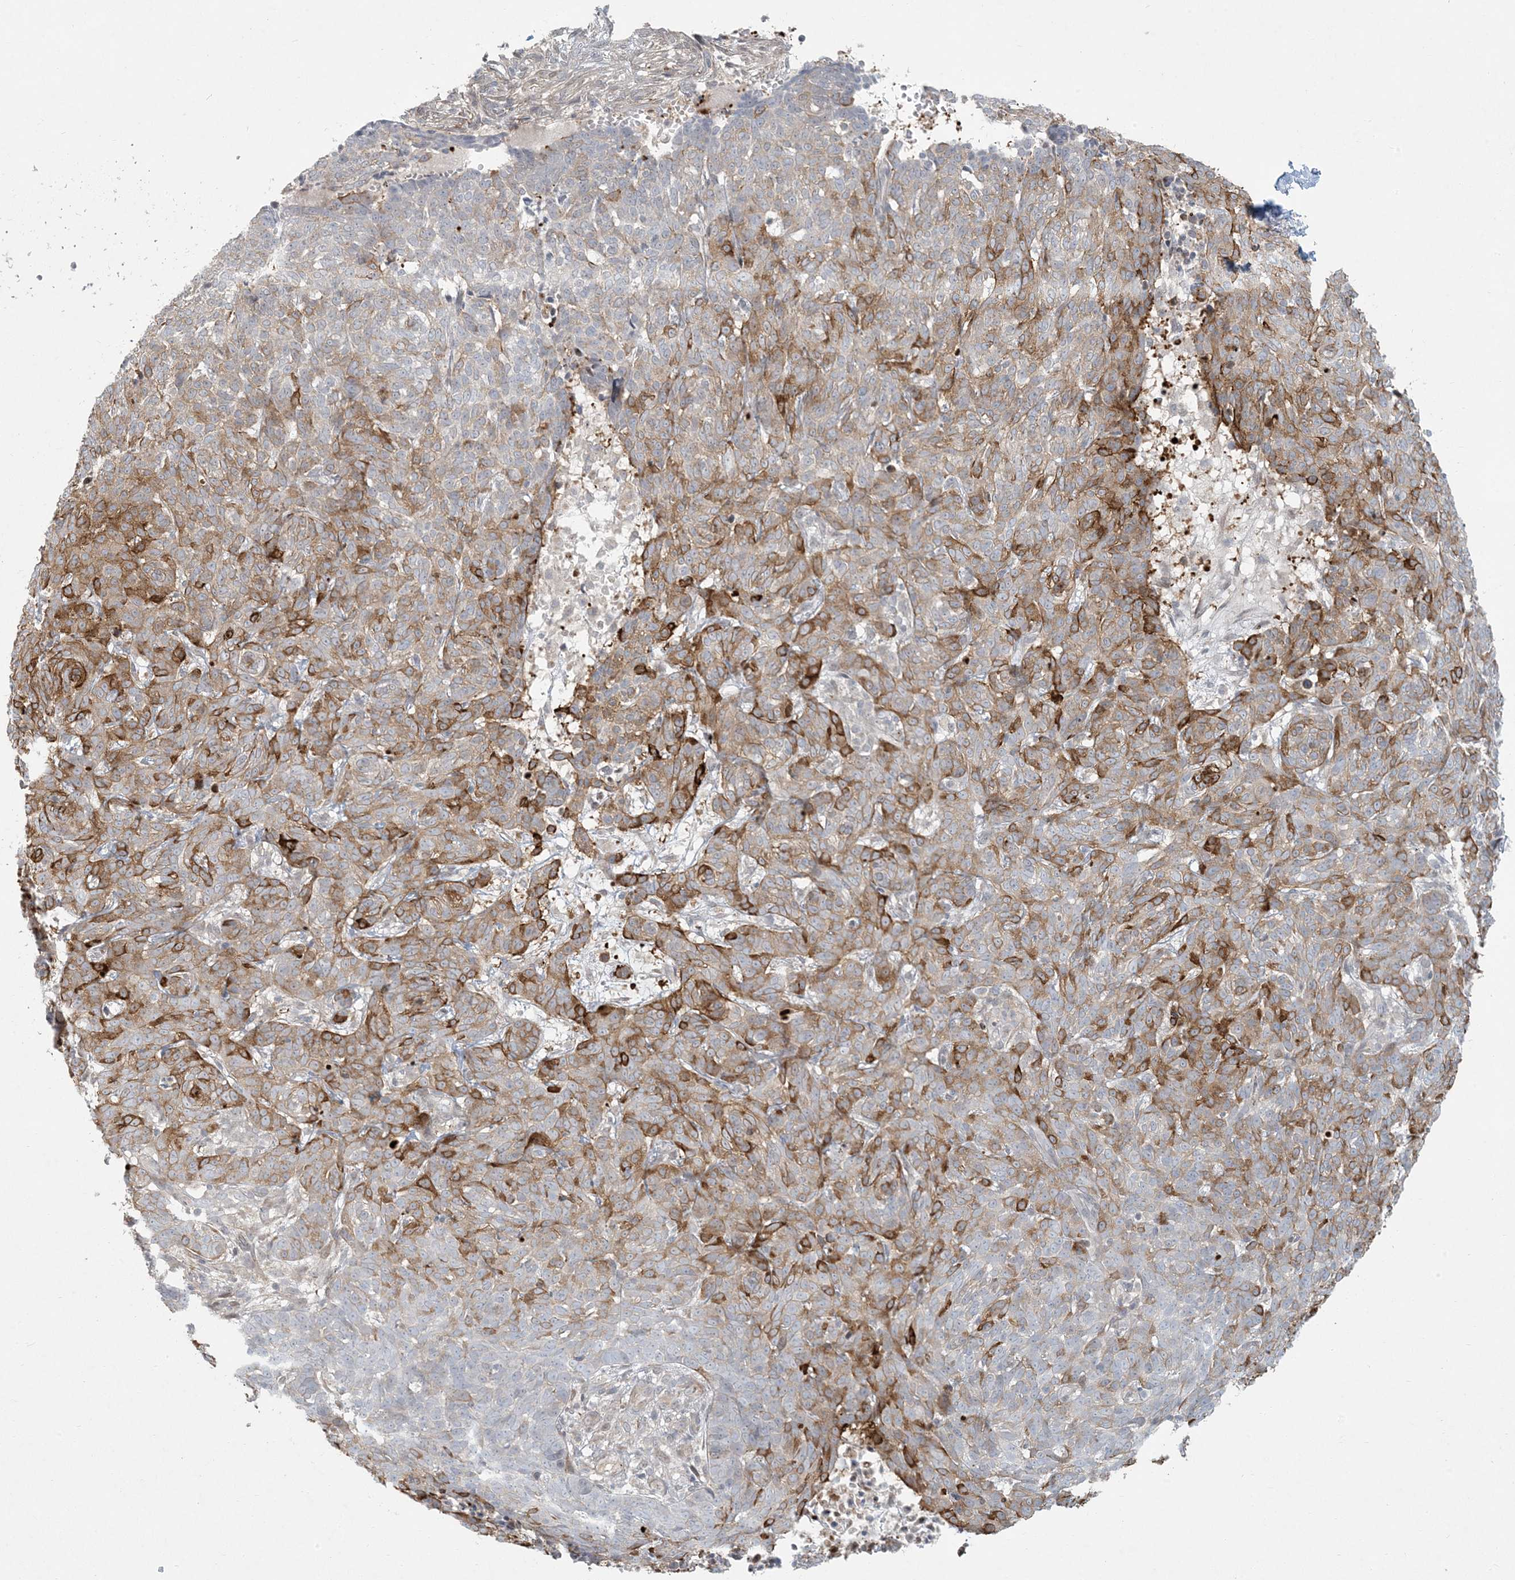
{"staining": {"intensity": "moderate", "quantity": "25%-75%", "location": "cytoplasmic/membranous"}, "tissue": "skin cancer", "cell_type": "Tumor cells", "image_type": "cancer", "snomed": [{"axis": "morphology", "description": "Basal cell carcinoma"}, {"axis": "topography", "description": "Skin"}], "caption": "DAB (3,3'-diaminobenzidine) immunohistochemical staining of human basal cell carcinoma (skin) demonstrates moderate cytoplasmic/membranous protein positivity in approximately 25%-75% of tumor cells.", "gene": "BCORL1", "patient": {"sex": "male", "age": 85}}